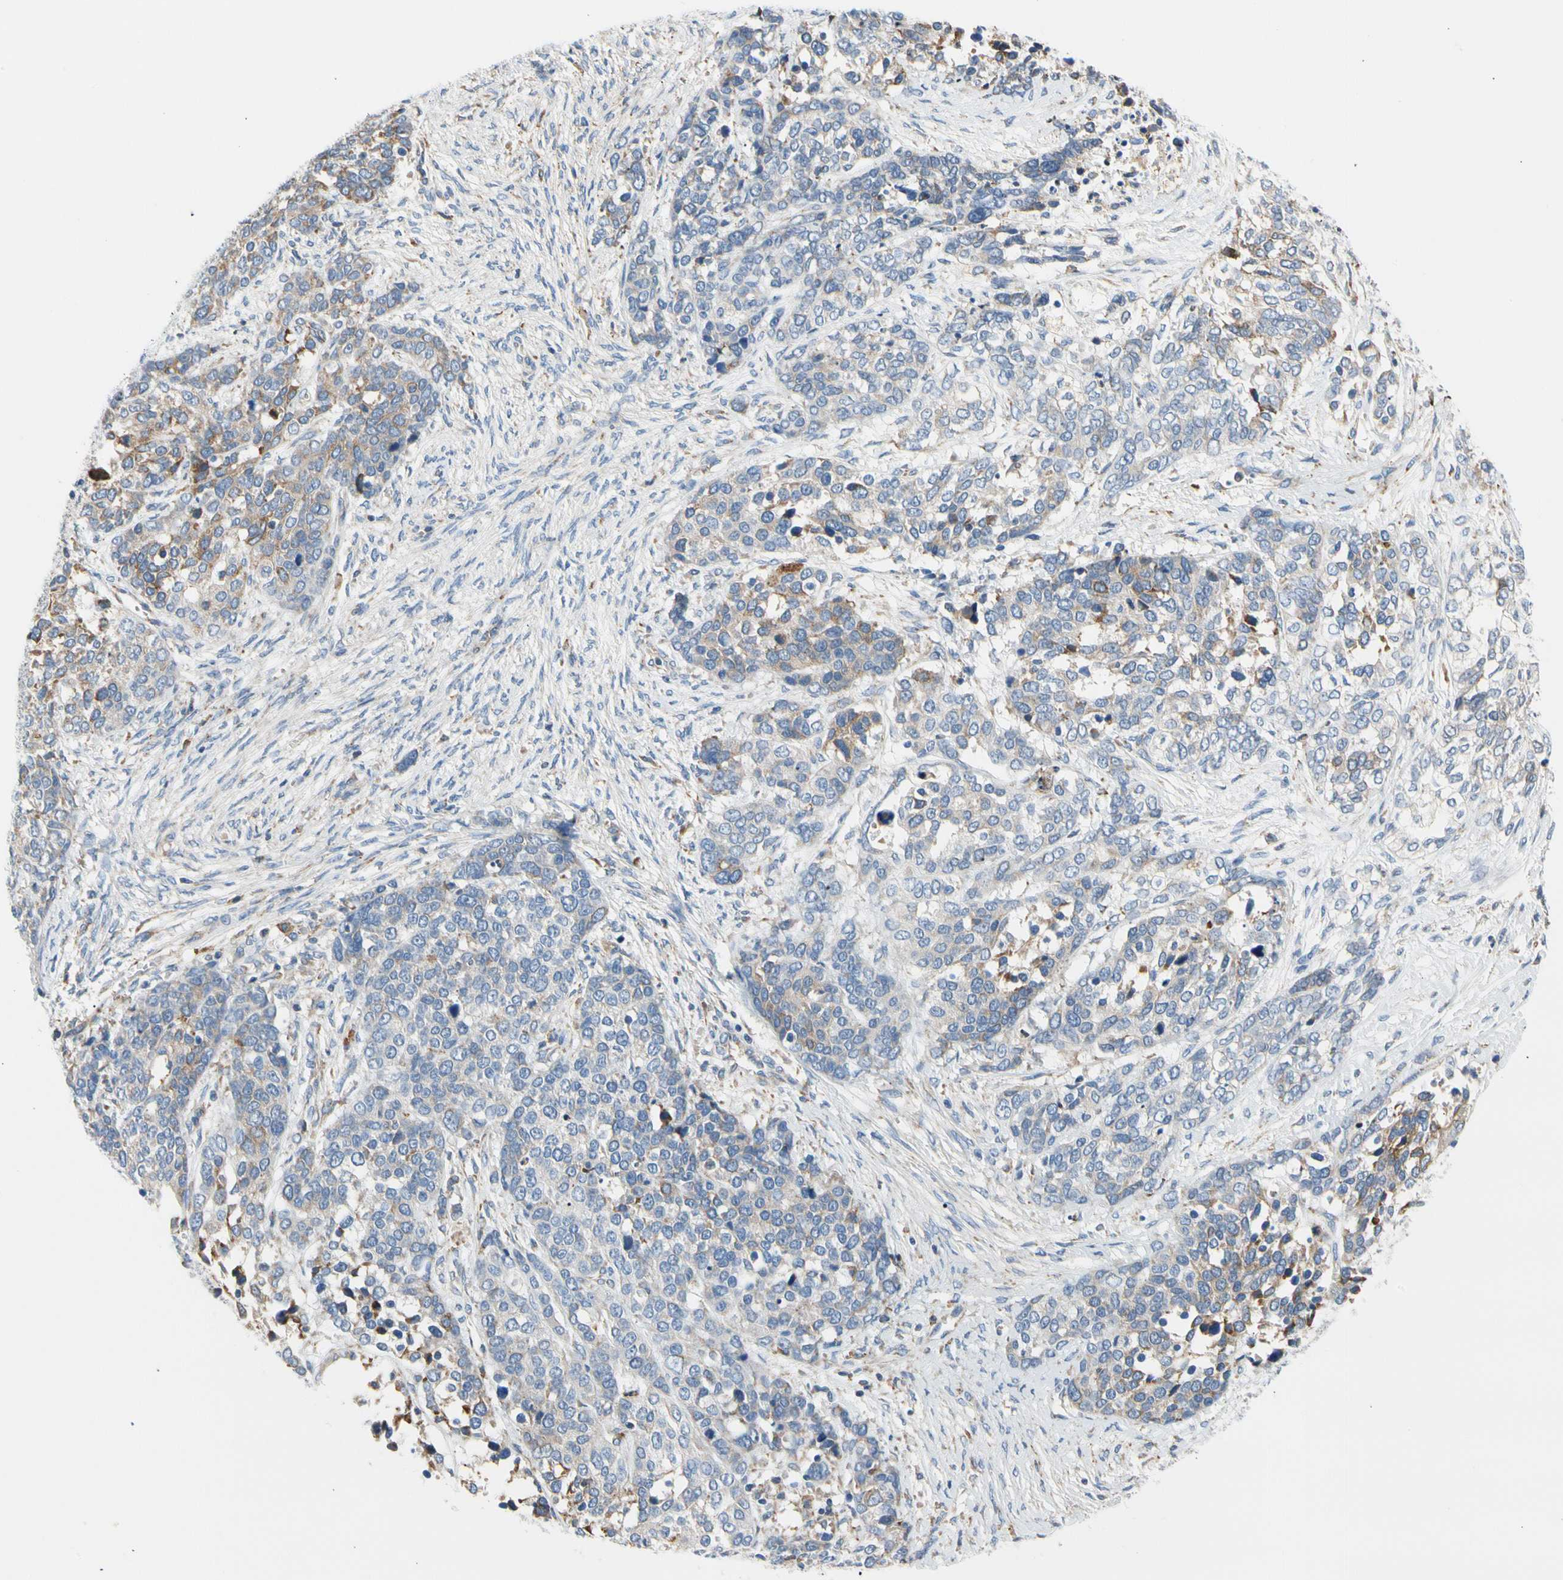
{"staining": {"intensity": "moderate", "quantity": "<25%", "location": "cytoplasmic/membranous"}, "tissue": "ovarian cancer", "cell_type": "Tumor cells", "image_type": "cancer", "snomed": [{"axis": "morphology", "description": "Cystadenocarcinoma, serous, NOS"}, {"axis": "topography", "description": "Ovary"}], "caption": "Protein expression analysis of human ovarian cancer (serous cystadenocarcinoma) reveals moderate cytoplasmic/membranous positivity in approximately <25% of tumor cells. Using DAB (brown) and hematoxylin (blue) stains, captured at high magnification using brightfield microscopy.", "gene": "STXBP1", "patient": {"sex": "female", "age": 44}}